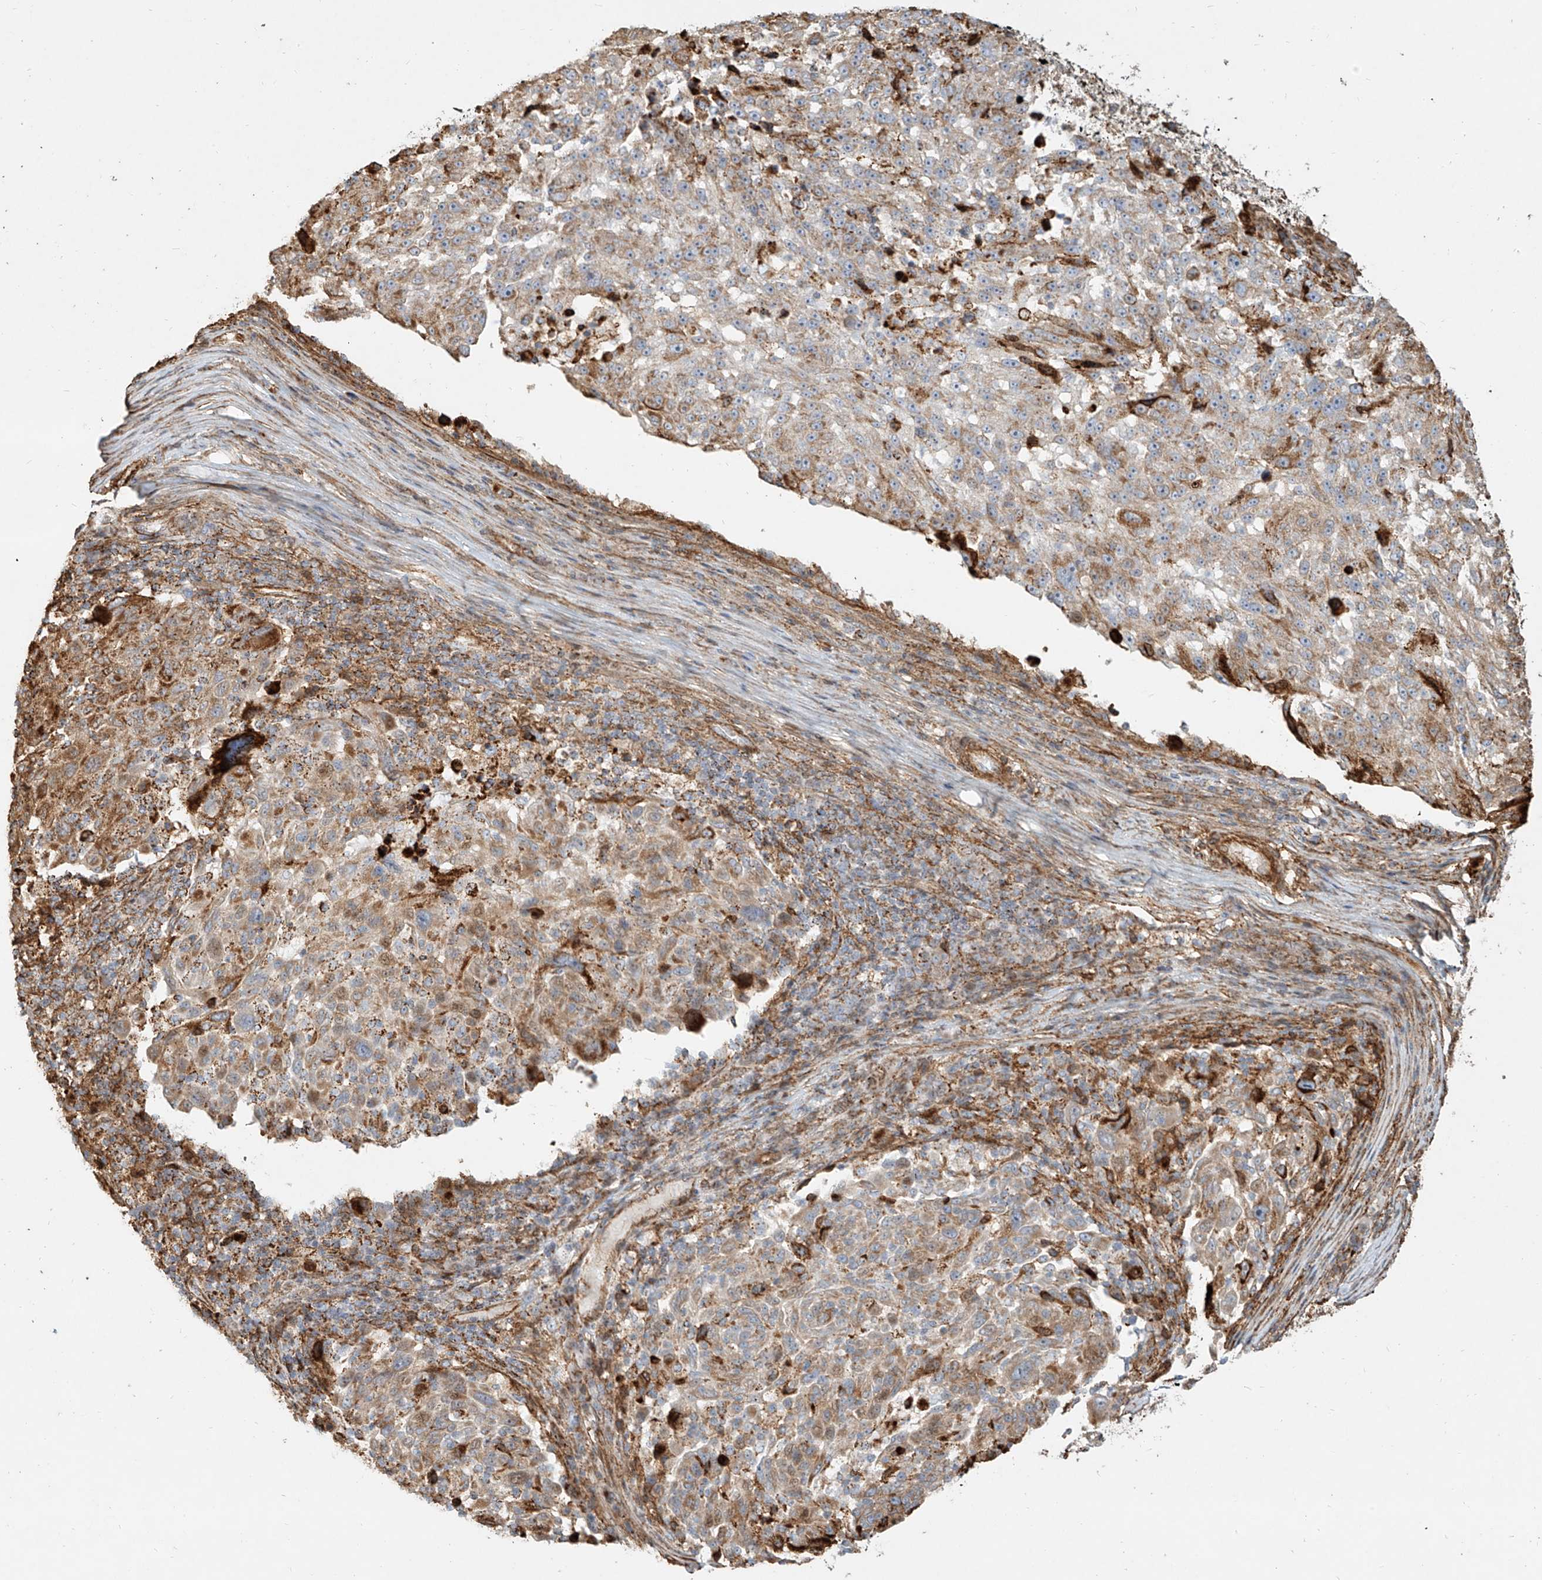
{"staining": {"intensity": "weak", "quantity": "25%-75%", "location": "cytoplasmic/membranous"}, "tissue": "melanoma", "cell_type": "Tumor cells", "image_type": "cancer", "snomed": [{"axis": "morphology", "description": "Malignant melanoma, NOS"}, {"axis": "topography", "description": "Skin"}], "caption": "Weak cytoplasmic/membranous positivity is identified in approximately 25%-75% of tumor cells in malignant melanoma. Immunohistochemistry (ihc) stains the protein of interest in brown and the nuclei are stained blue.", "gene": "MTX2", "patient": {"sex": "male", "age": 53}}